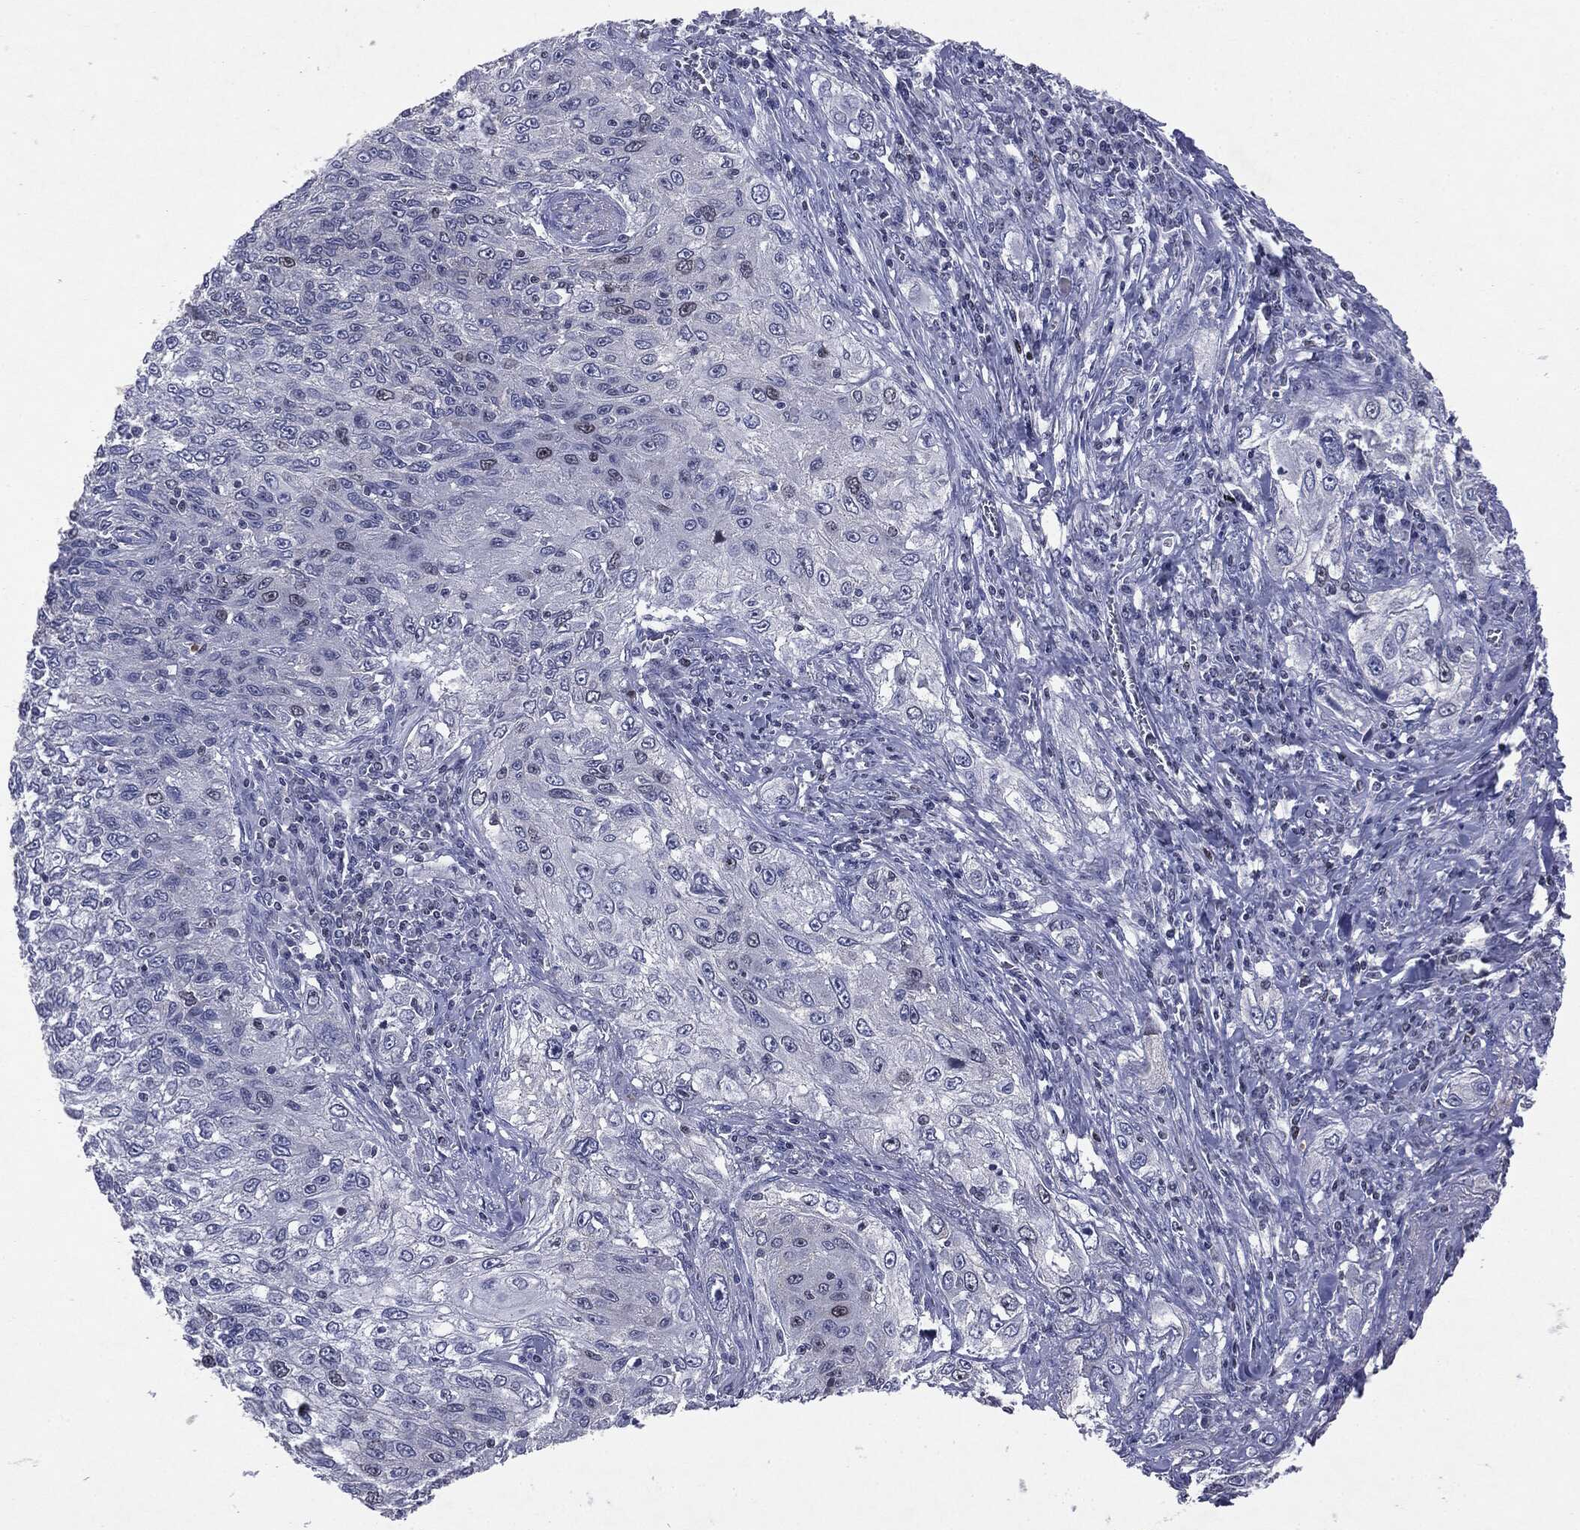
{"staining": {"intensity": "negative", "quantity": "none", "location": "none"}, "tissue": "lung cancer", "cell_type": "Tumor cells", "image_type": "cancer", "snomed": [{"axis": "morphology", "description": "Squamous cell carcinoma, NOS"}, {"axis": "topography", "description": "Lung"}], "caption": "Tumor cells show no significant protein positivity in squamous cell carcinoma (lung). The staining is performed using DAB (3,3'-diaminobenzidine) brown chromogen with nuclei counter-stained in using hematoxylin.", "gene": "KIF2C", "patient": {"sex": "female", "age": 69}}